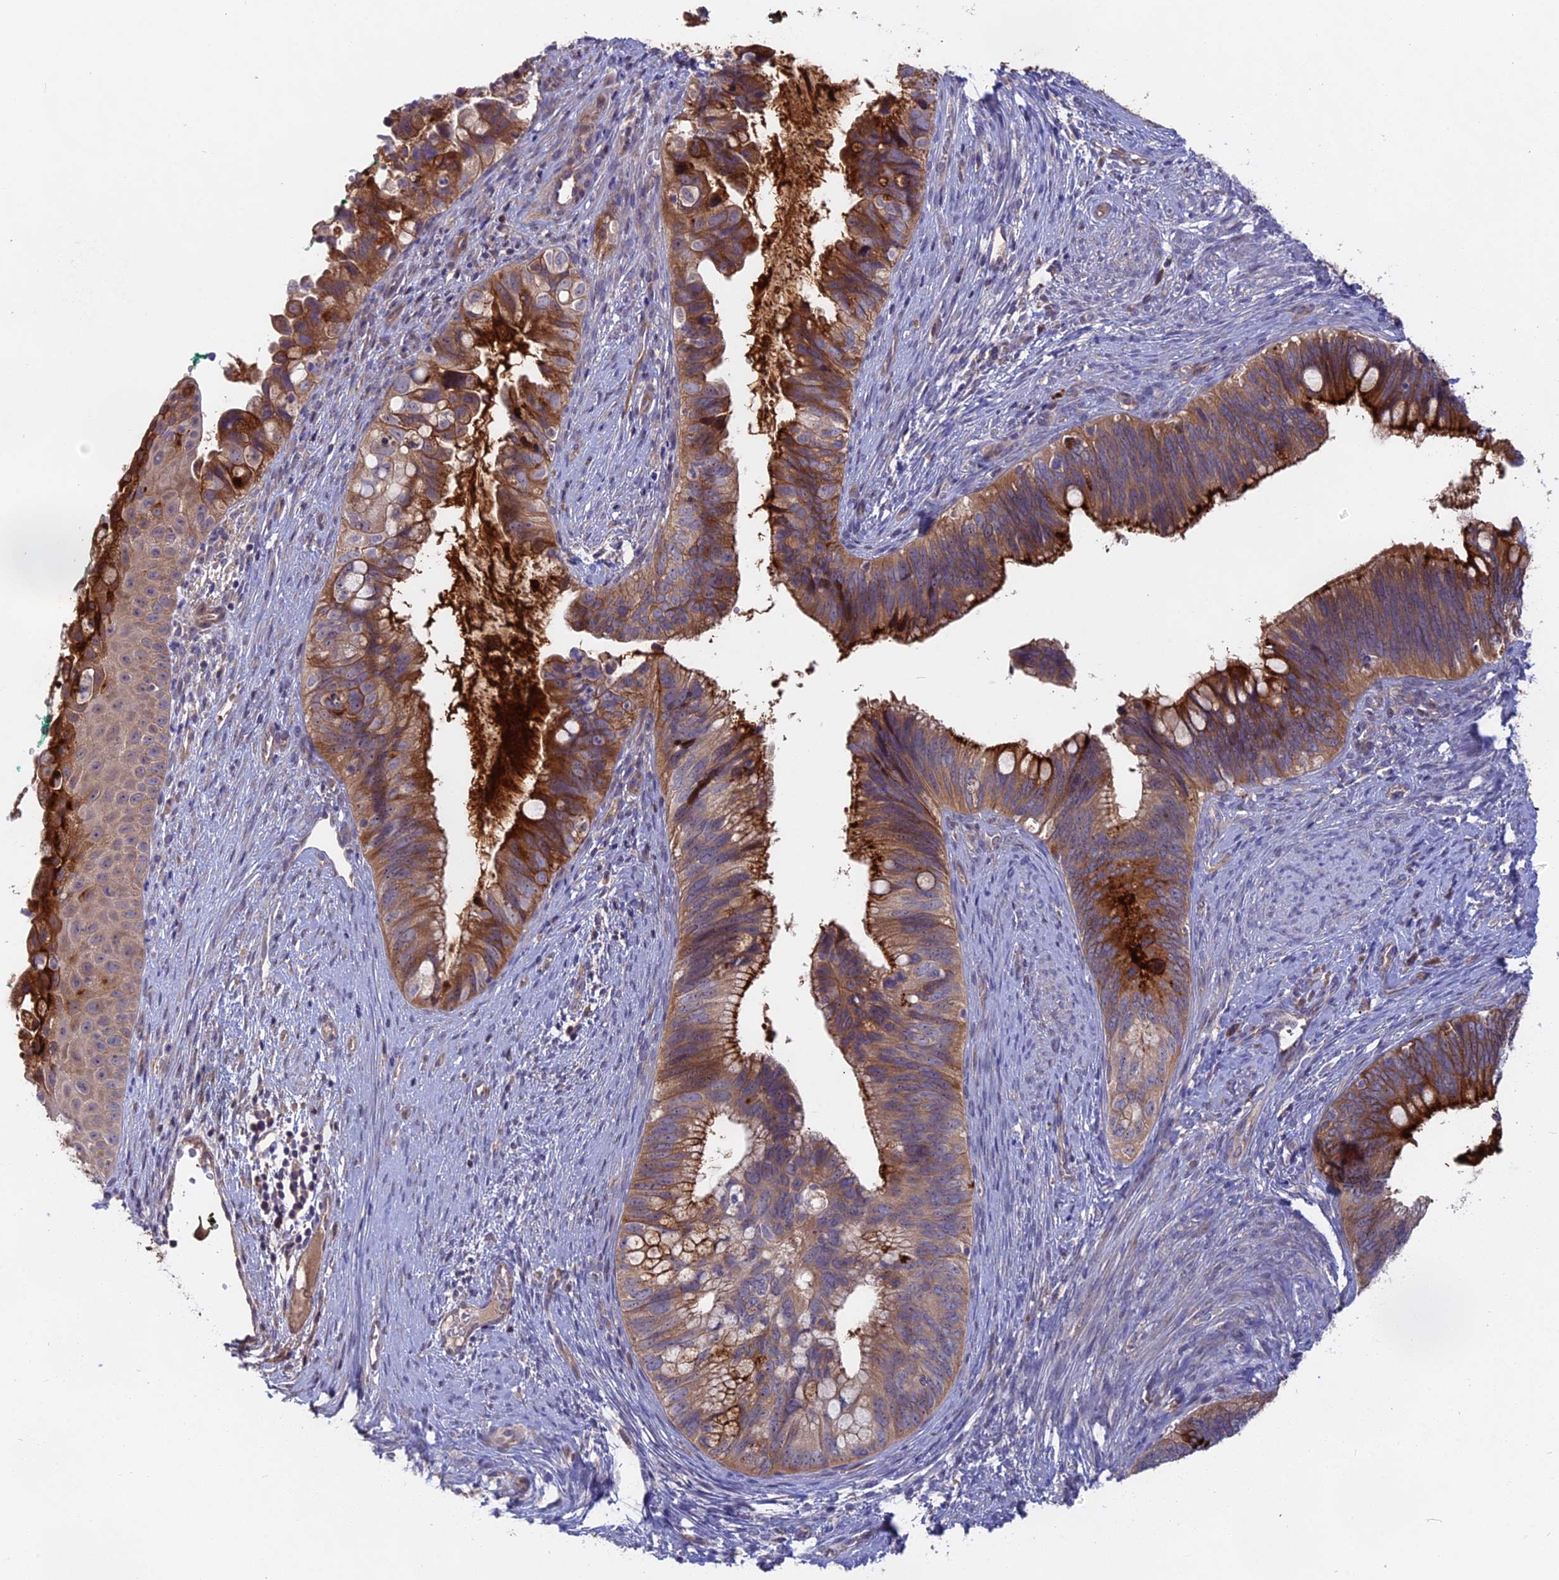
{"staining": {"intensity": "strong", "quantity": "25%-75%", "location": "cytoplasmic/membranous"}, "tissue": "cervical cancer", "cell_type": "Tumor cells", "image_type": "cancer", "snomed": [{"axis": "morphology", "description": "Adenocarcinoma, NOS"}, {"axis": "topography", "description": "Cervix"}], "caption": "Adenocarcinoma (cervical) tissue shows strong cytoplasmic/membranous staining in approximately 25%-75% of tumor cells, visualized by immunohistochemistry.", "gene": "TENT4B", "patient": {"sex": "female", "age": 42}}